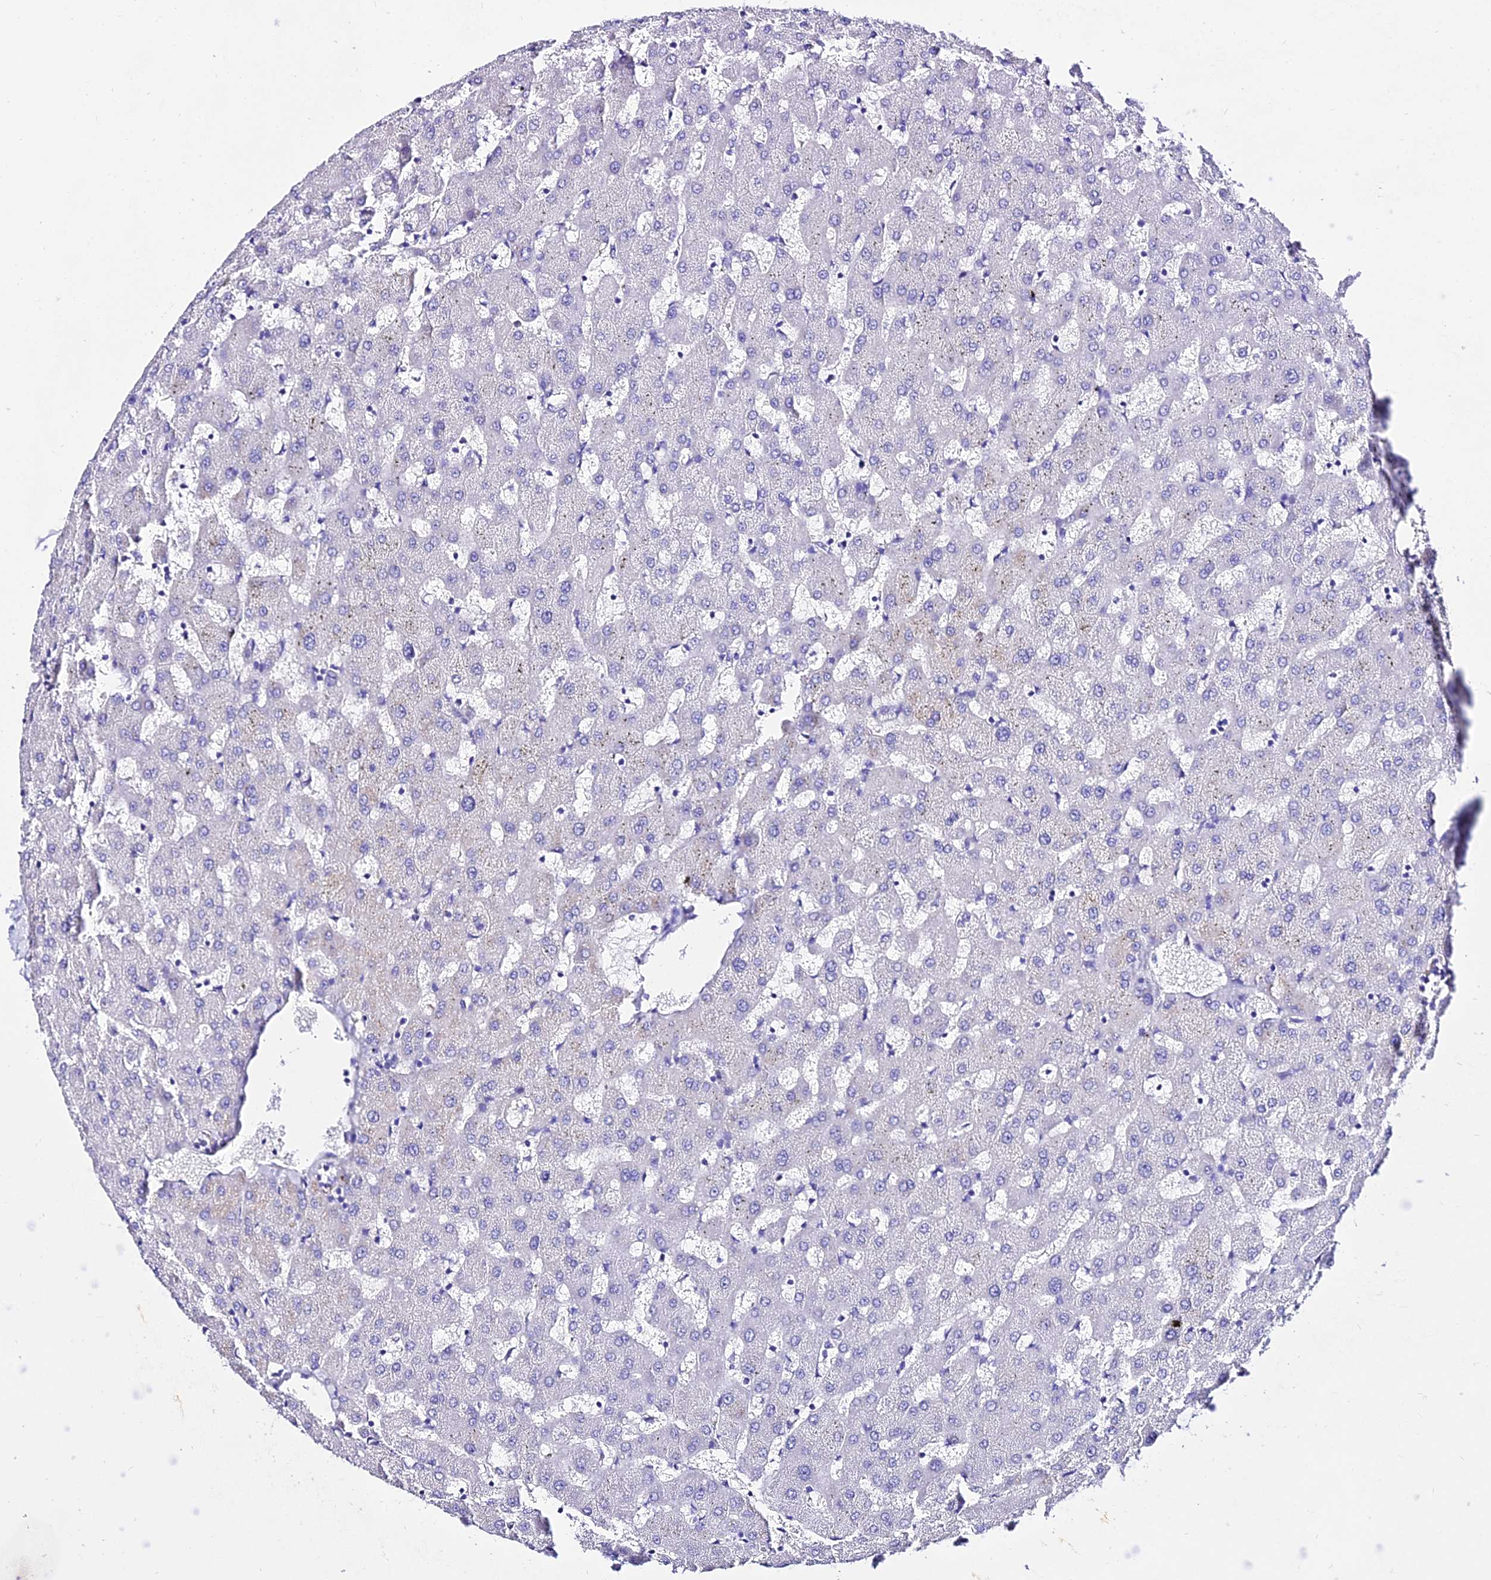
{"staining": {"intensity": "negative", "quantity": "none", "location": "none"}, "tissue": "liver", "cell_type": "Cholangiocytes", "image_type": "normal", "snomed": [{"axis": "morphology", "description": "Normal tissue, NOS"}, {"axis": "topography", "description": "Liver"}], "caption": "IHC of unremarkable liver demonstrates no positivity in cholangiocytes. Brightfield microscopy of IHC stained with DAB (3,3'-diaminobenzidine) (brown) and hematoxylin (blue), captured at high magnification.", "gene": "DEFB106A", "patient": {"sex": "female", "age": 63}}